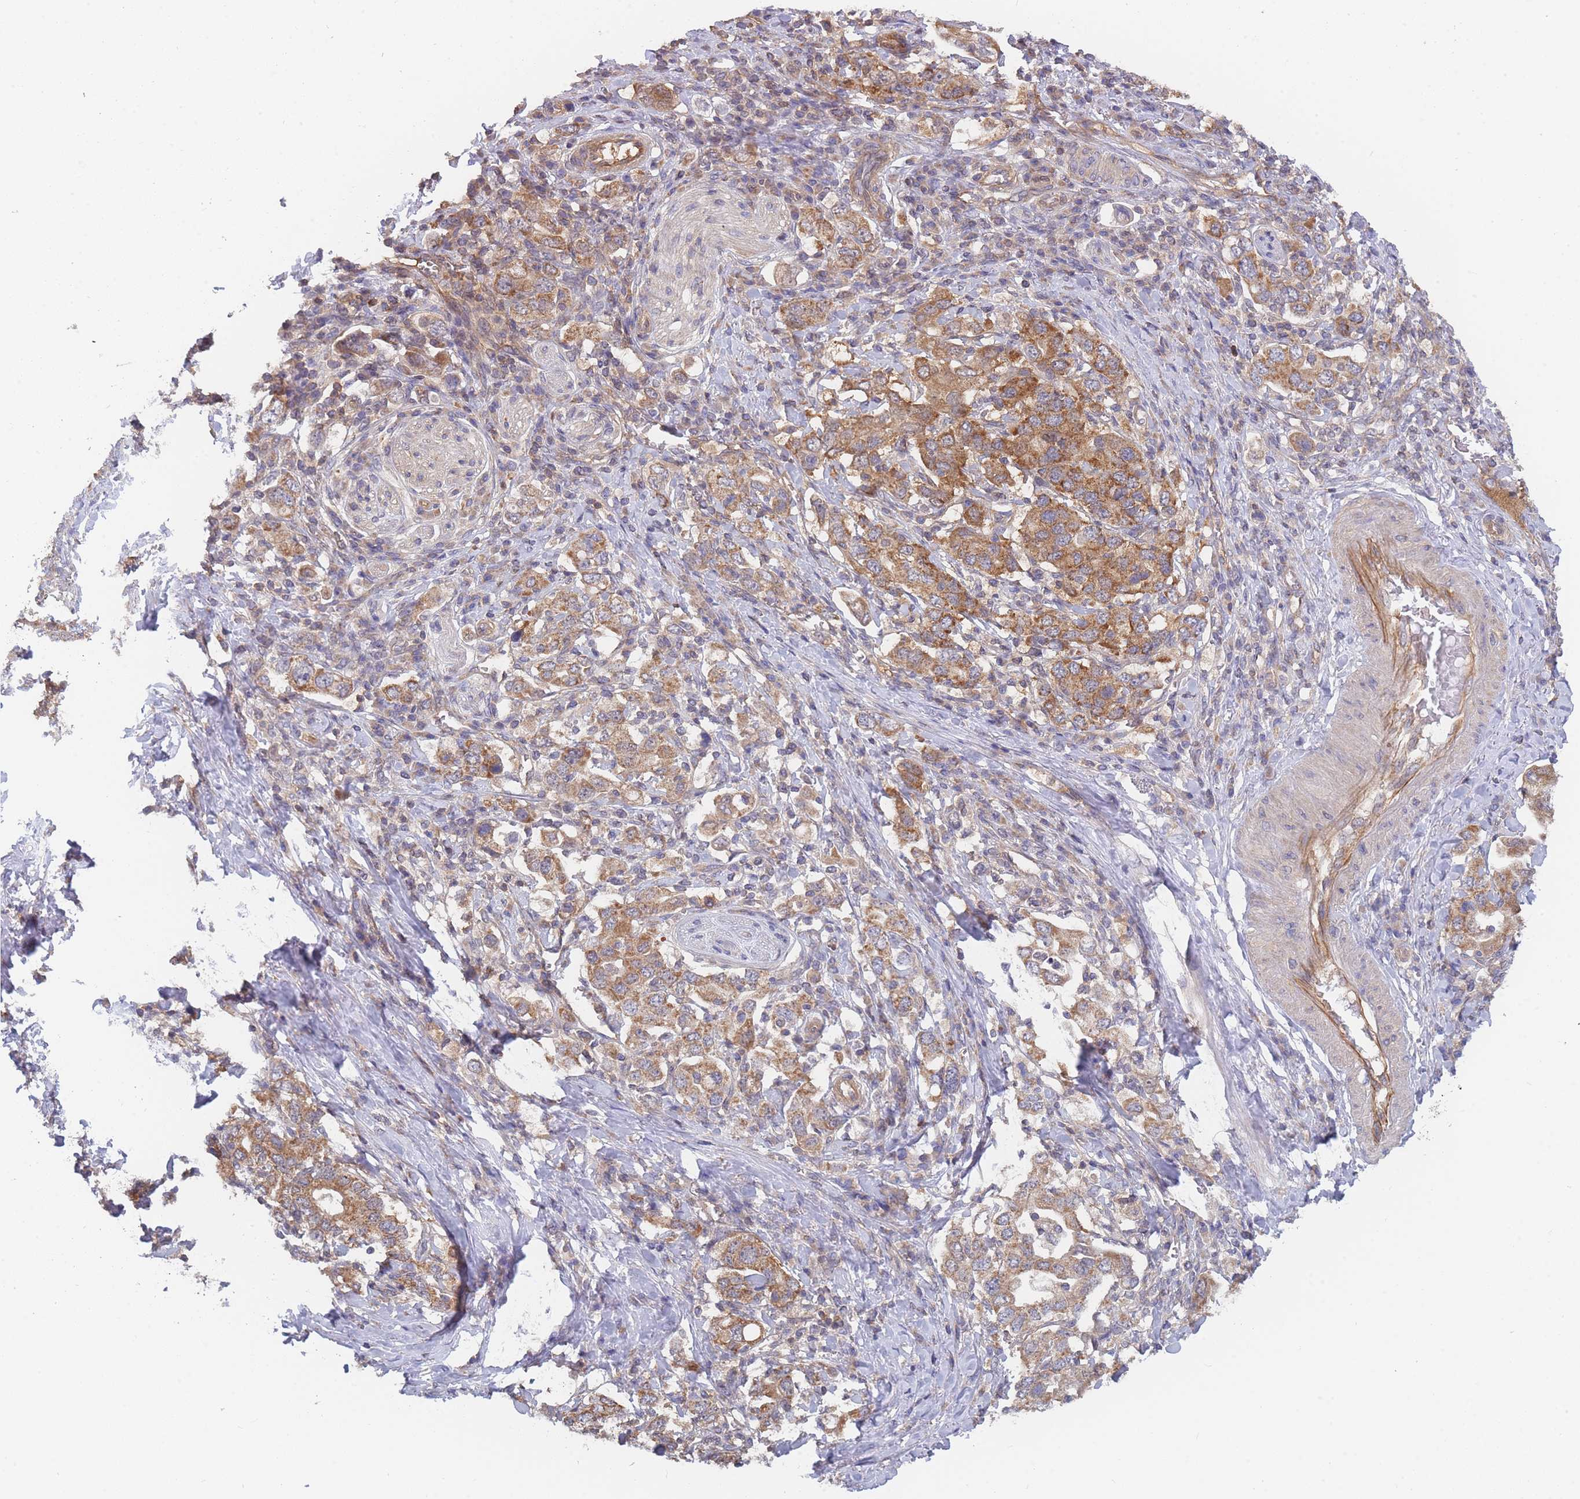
{"staining": {"intensity": "moderate", "quantity": ">75%", "location": "cytoplasmic/membranous"}, "tissue": "stomach cancer", "cell_type": "Tumor cells", "image_type": "cancer", "snomed": [{"axis": "morphology", "description": "Adenocarcinoma, NOS"}, {"axis": "topography", "description": "Stomach, upper"}, {"axis": "topography", "description": "Stomach"}], "caption": "An image showing moderate cytoplasmic/membranous positivity in about >75% of tumor cells in adenocarcinoma (stomach), as visualized by brown immunohistochemical staining.", "gene": "MRPS18B", "patient": {"sex": "male", "age": 62}}